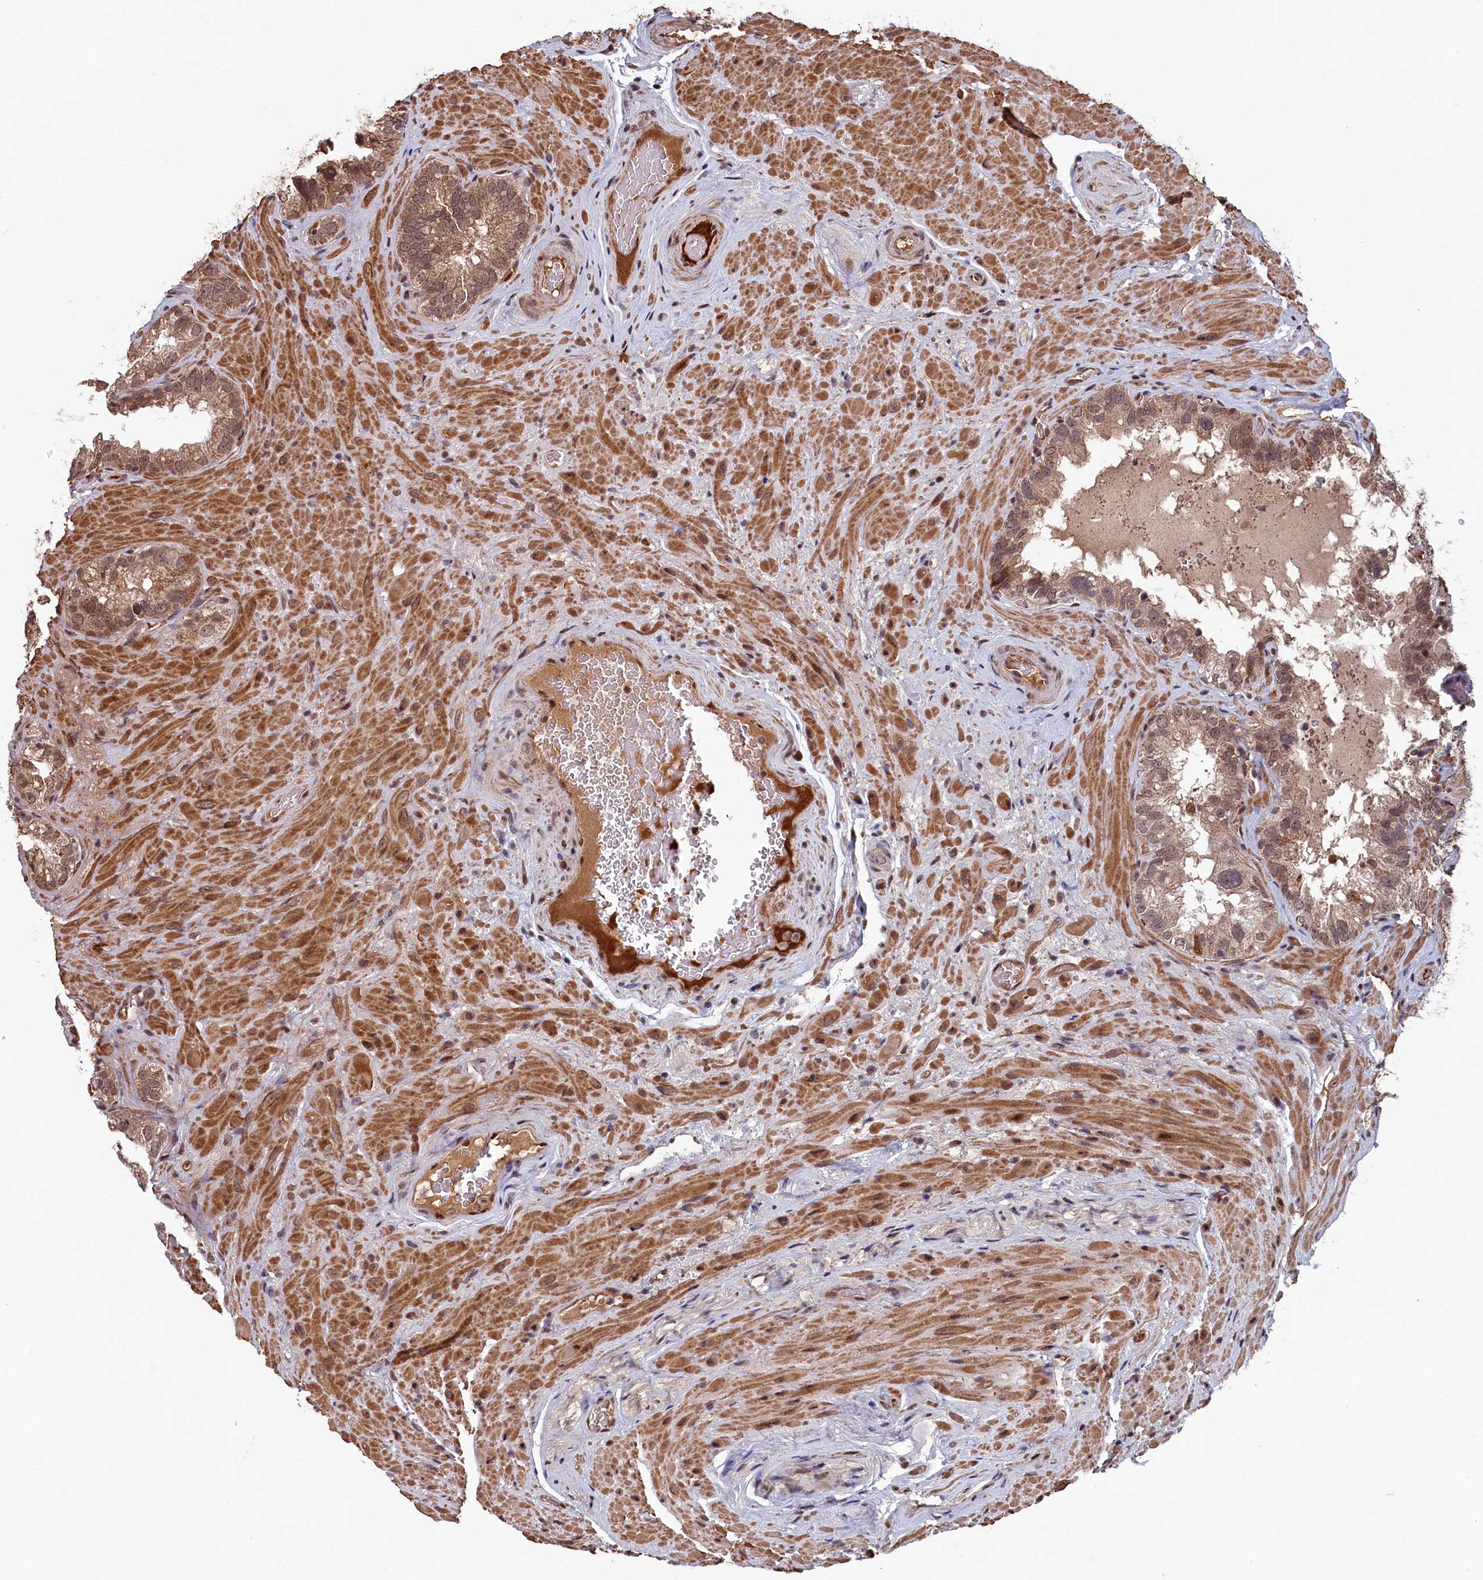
{"staining": {"intensity": "weak", "quantity": "25%-75%", "location": "cytoplasmic/membranous"}, "tissue": "seminal vesicle", "cell_type": "Glandular cells", "image_type": "normal", "snomed": [{"axis": "morphology", "description": "Normal tissue, NOS"}, {"axis": "topography", "description": "Seminal veicle"}, {"axis": "topography", "description": "Peripheral nerve tissue"}], "caption": "Immunohistochemistry photomicrograph of unremarkable seminal vesicle: human seminal vesicle stained using immunohistochemistry displays low levels of weak protein expression localized specifically in the cytoplasmic/membranous of glandular cells, appearing as a cytoplasmic/membranous brown color.", "gene": "CLPX", "patient": {"sex": "male", "age": 67}}